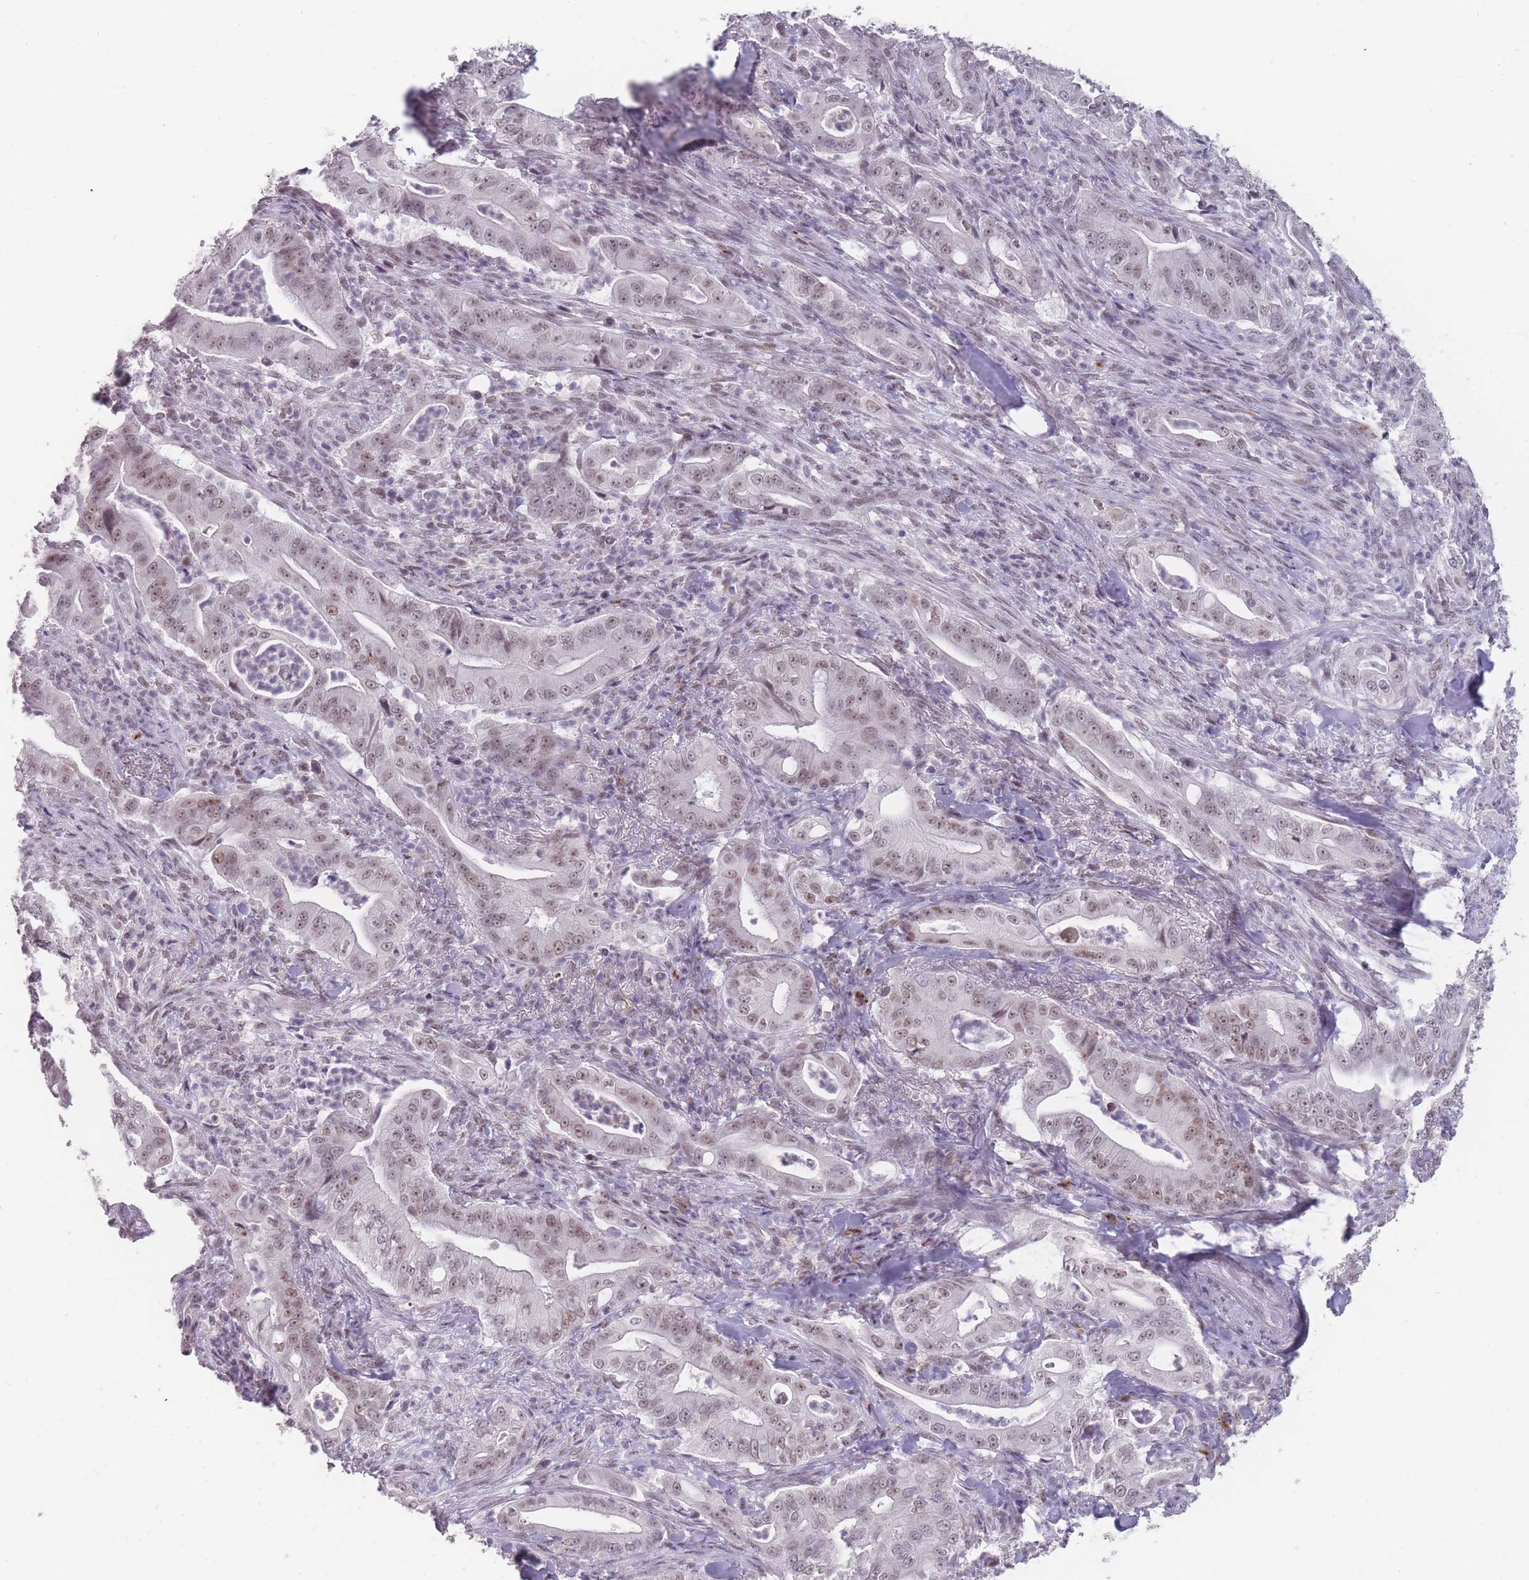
{"staining": {"intensity": "weak", "quantity": "25%-75%", "location": "nuclear"}, "tissue": "pancreatic cancer", "cell_type": "Tumor cells", "image_type": "cancer", "snomed": [{"axis": "morphology", "description": "Adenocarcinoma, NOS"}, {"axis": "topography", "description": "Pancreas"}], "caption": "Protein positivity by immunohistochemistry (IHC) shows weak nuclear expression in about 25%-75% of tumor cells in adenocarcinoma (pancreatic).", "gene": "HNRNPUL1", "patient": {"sex": "male", "age": 71}}